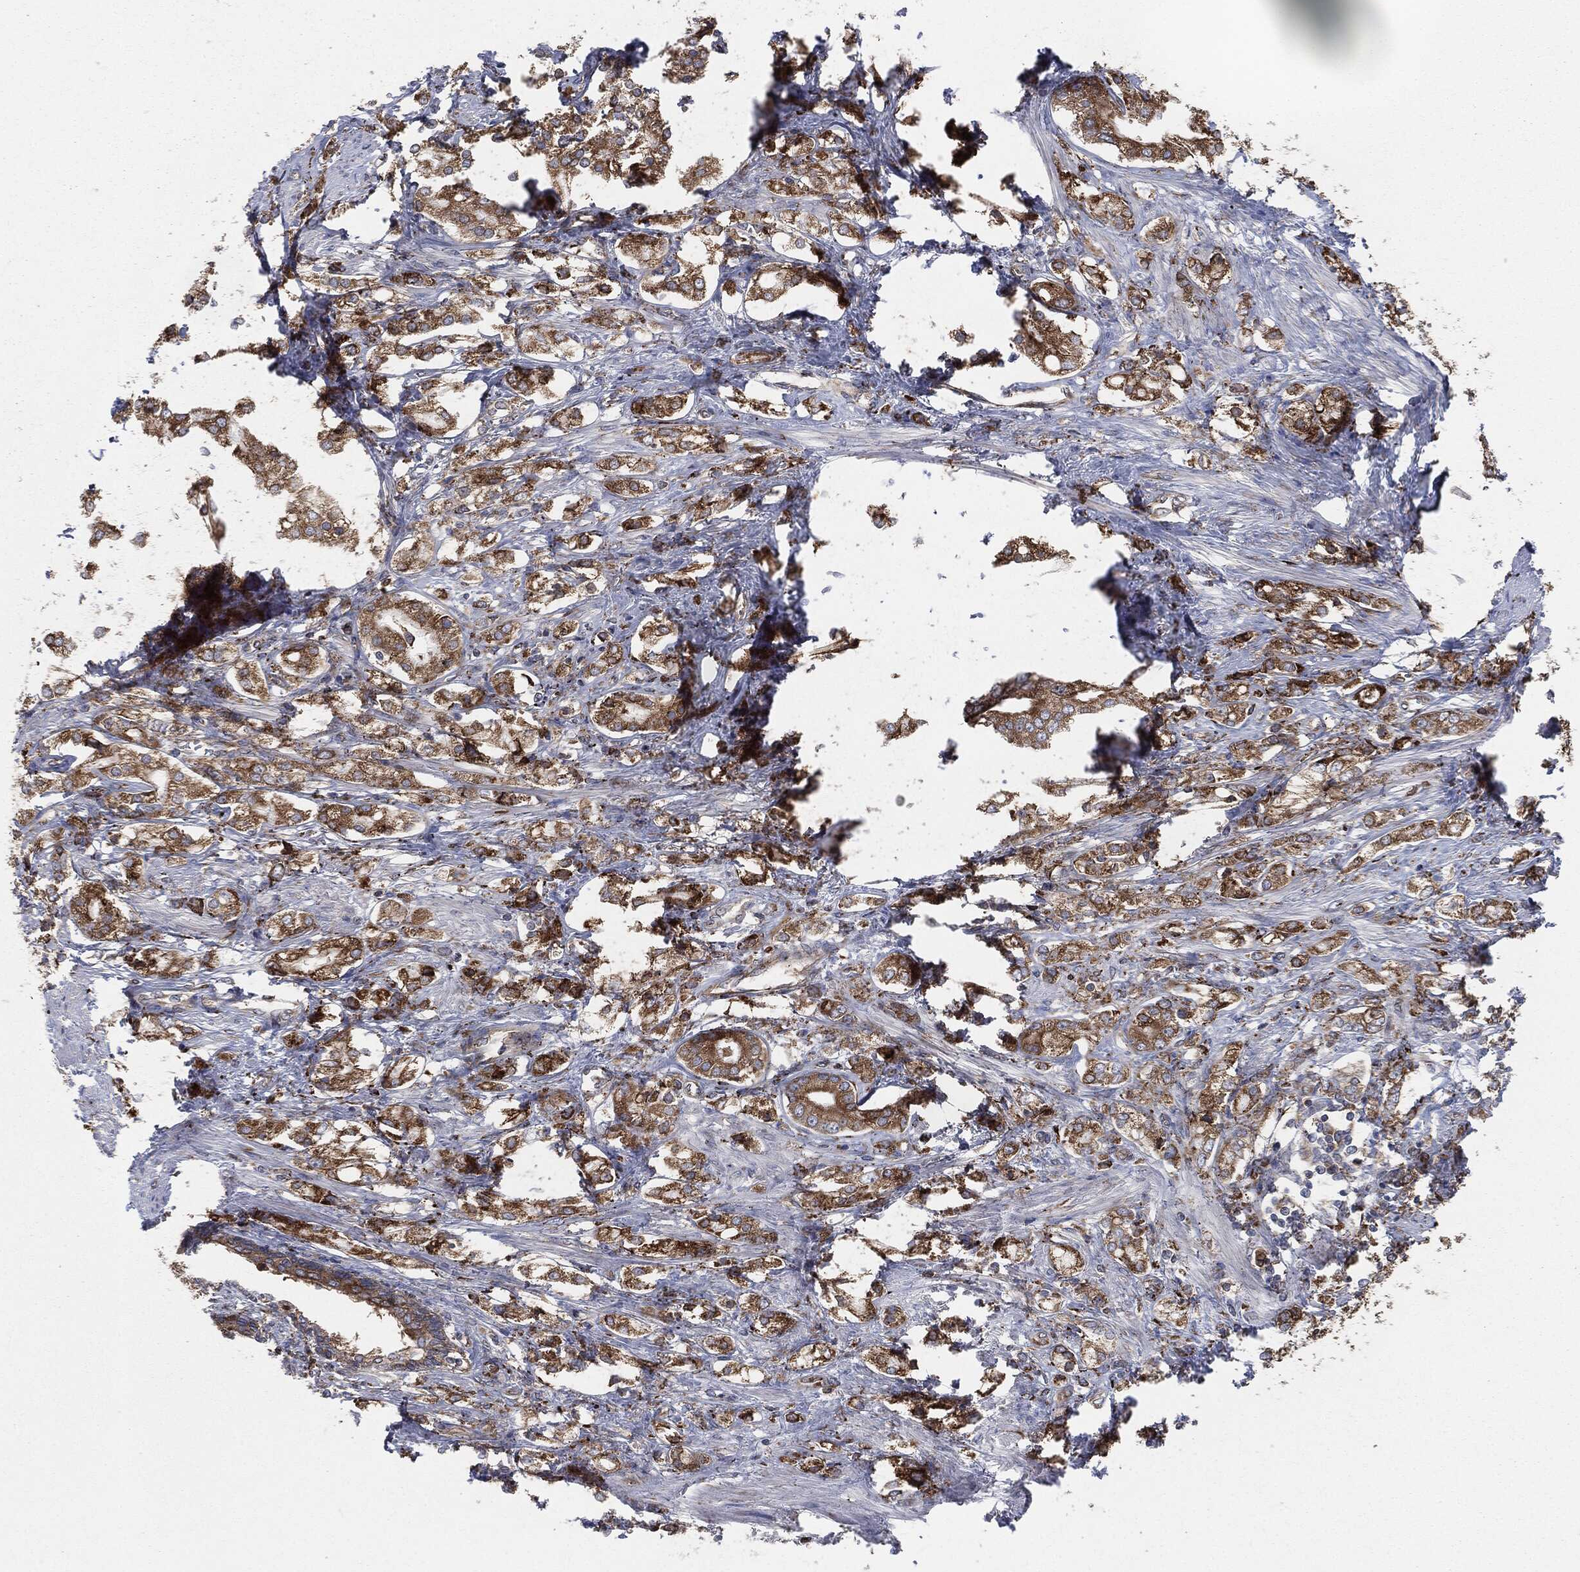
{"staining": {"intensity": "moderate", "quantity": ">75%", "location": "cytoplasmic/membranous"}, "tissue": "prostate cancer", "cell_type": "Tumor cells", "image_type": "cancer", "snomed": [{"axis": "morphology", "description": "Adenocarcinoma, NOS"}, {"axis": "topography", "description": "Prostate and seminal vesicle, NOS"}, {"axis": "topography", "description": "Prostate"}], "caption": "The immunohistochemical stain labels moderate cytoplasmic/membranous staining in tumor cells of prostate adenocarcinoma tissue.", "gene": "CALR", "patient": {"sex": "male", "age": 67}}